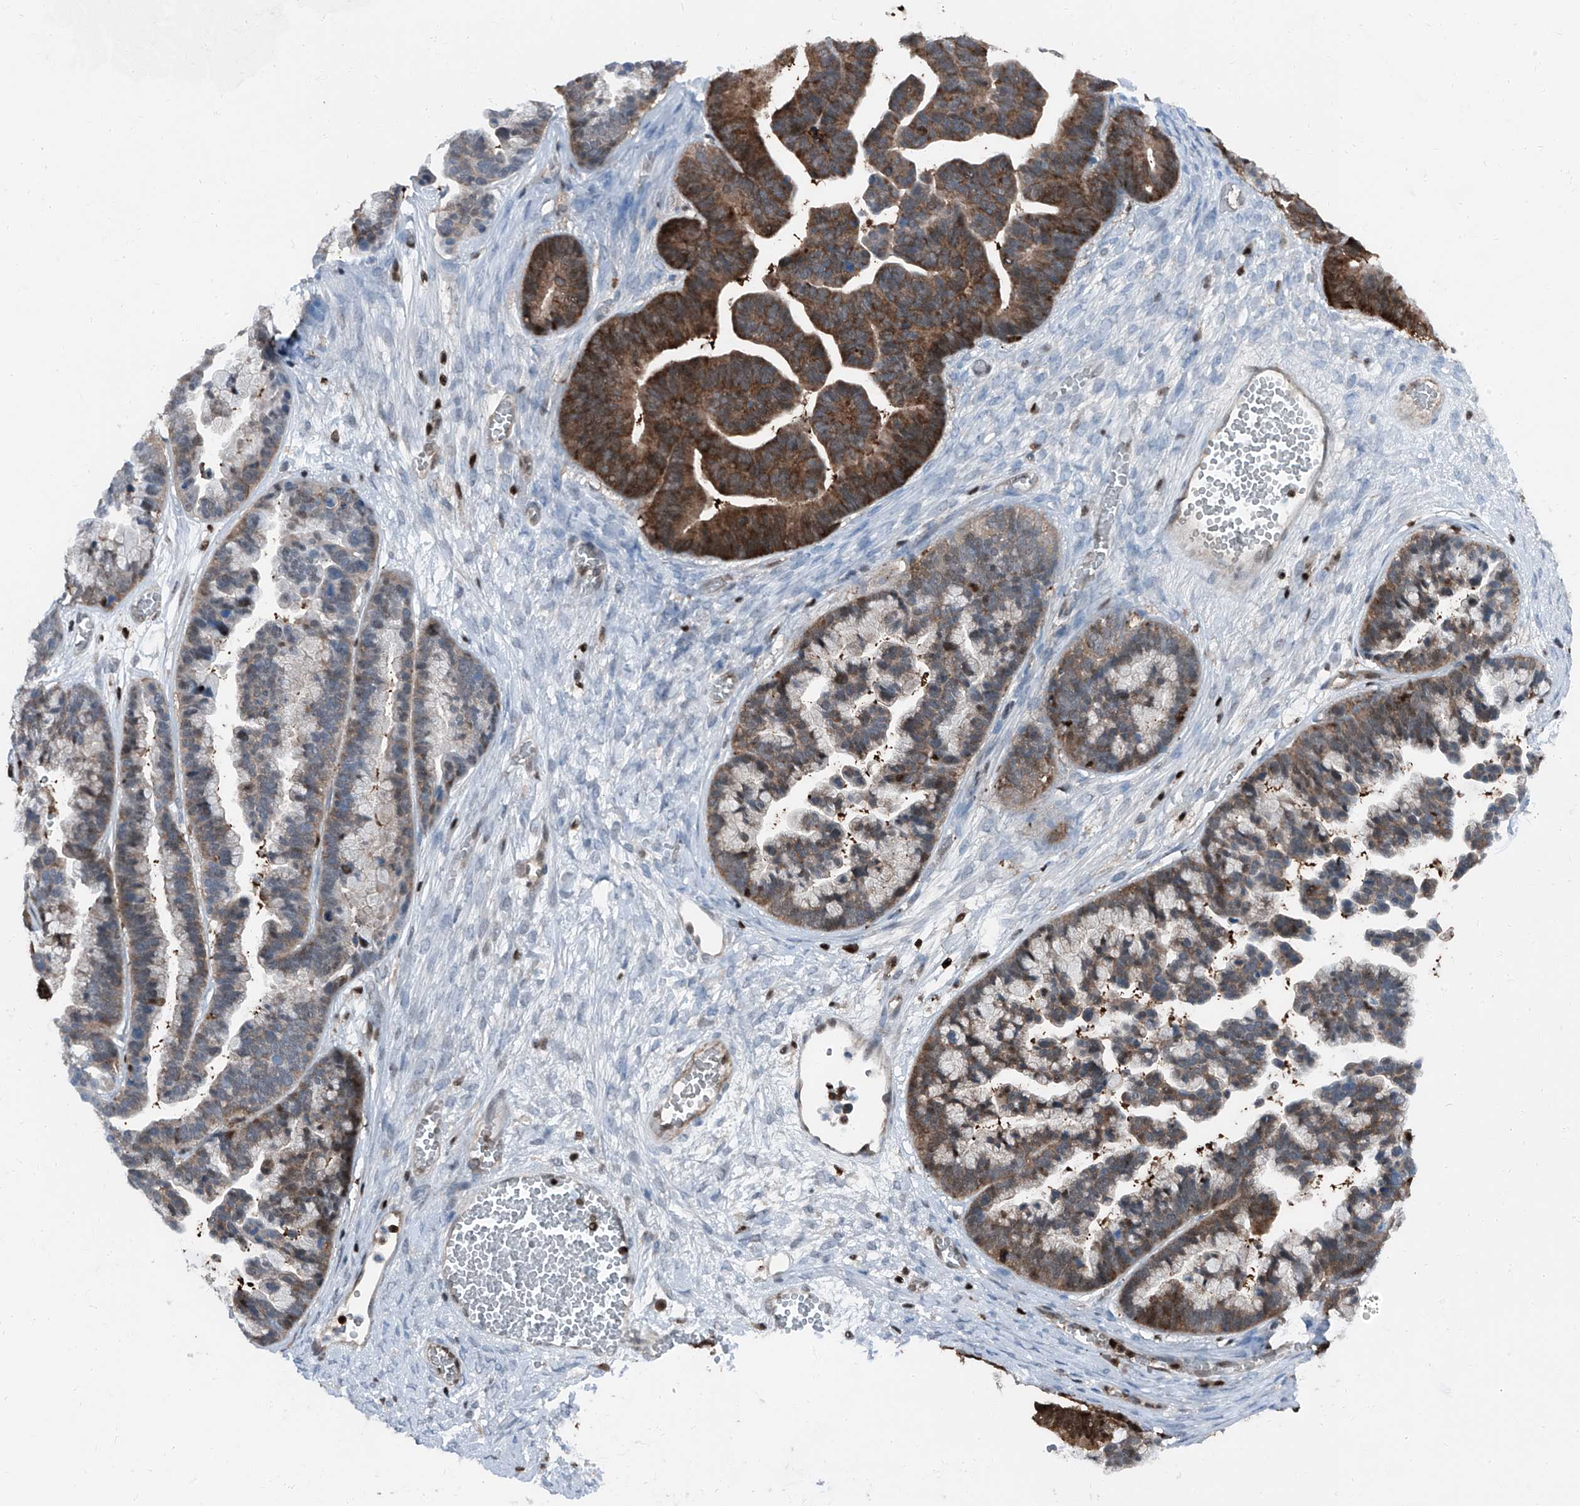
{"staining": {"intensity": "moderate", "quantity": ">75%", "location": "cytoplasmic/membranous,nuclear"}, "tissue": "ovarian cancer", "cell_type": "Tumor cells", "image_type": "cancer", "snomed": [{"axis": "morphology", "description": "Cystadenocarcinoma, serous, NOS"}, {"axis": "topography", "description": "Ovary"}], "caption": "A brown stain highlights moderate cytoplasmic/membranous and nuclear staining of a protein in ovarian cancer tumor cells.", "gene": "PSMB10", "patient": {"sex": "female", "age": 56}}